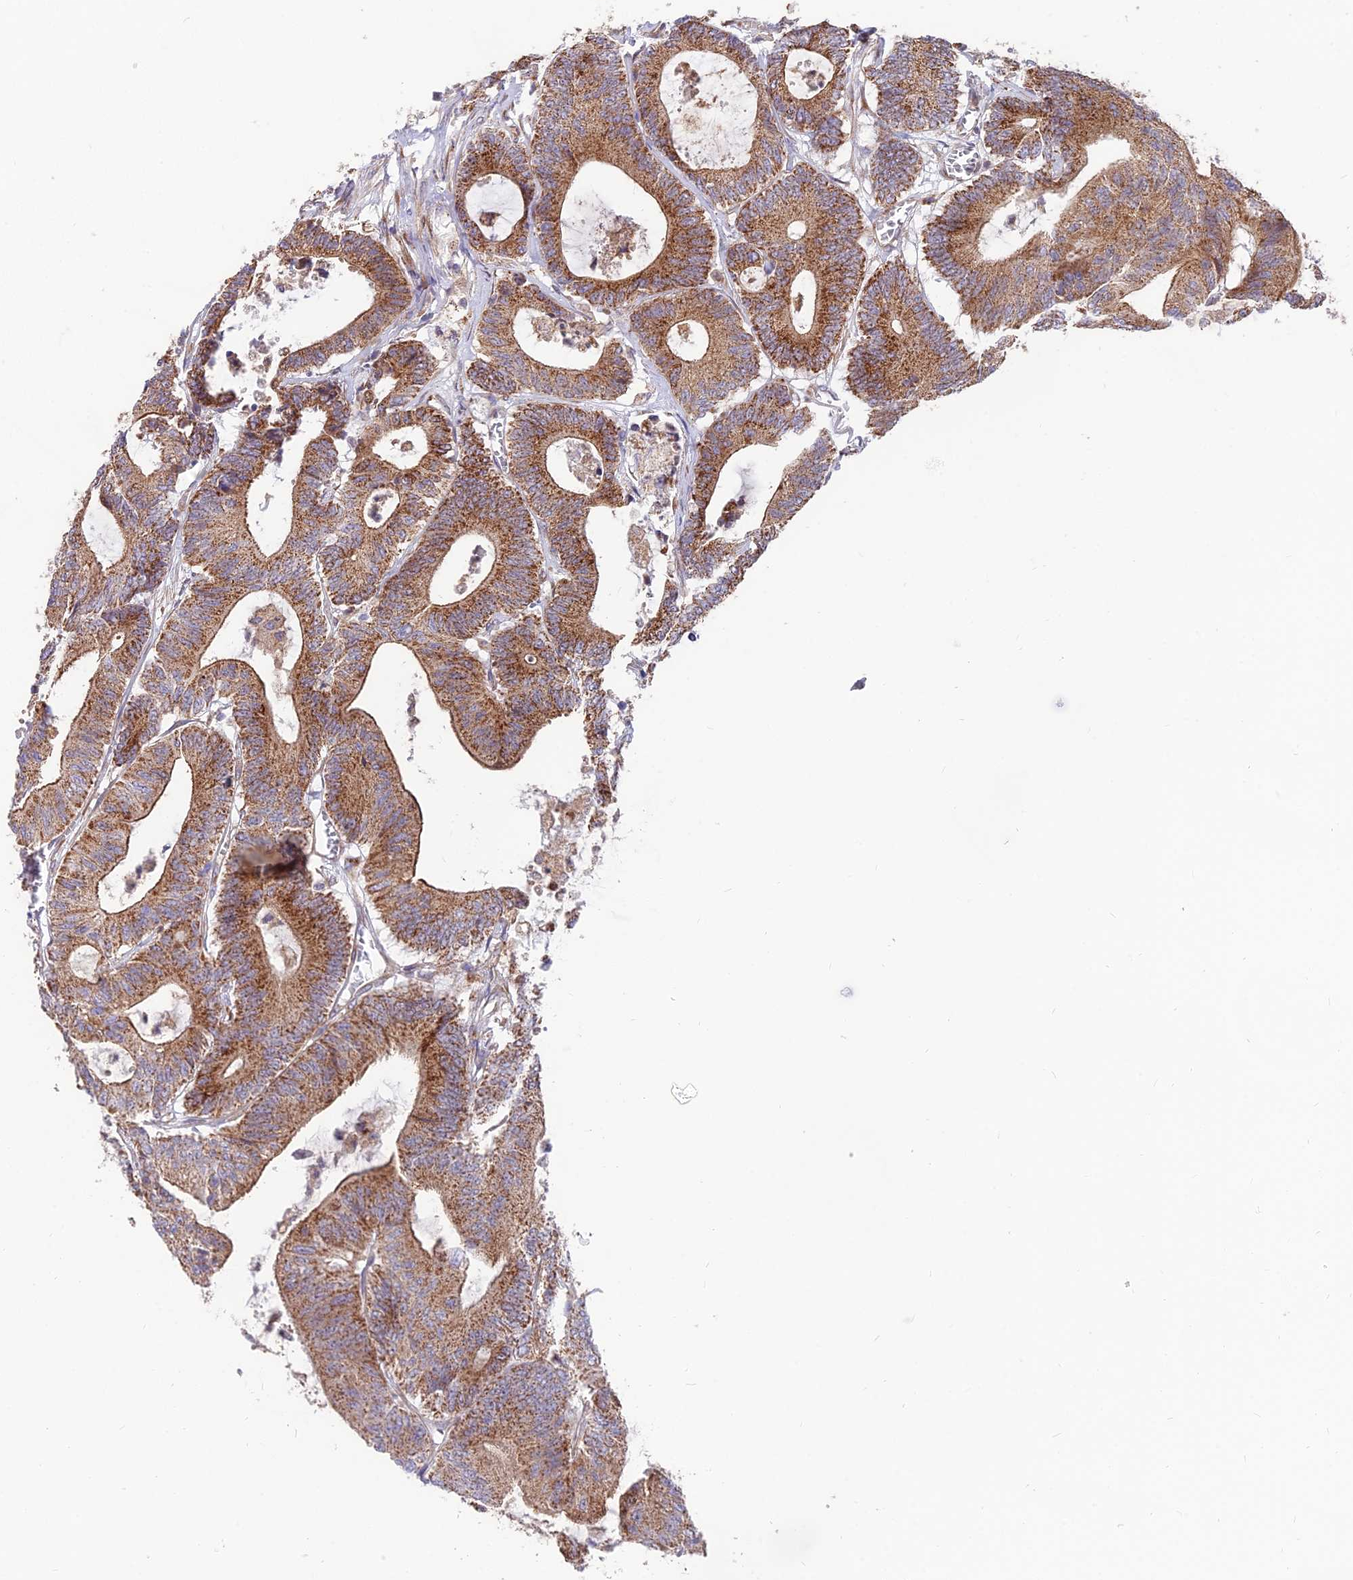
{"staining": {"intensity": "moderate", "quantity": ">75%", "location": "cytoplasmic/membranous"}, "tissue": "colorectal cancer", "cell_type": "Tumor cells", "image_type": "cancer", "snomed": [{"axis": "morphology", "description": "Adenocarcinoma, NOS"}, {"axis": "topography", "description": "Colon"}], "caption": "Immunohistochemistry image of adenocarcinoma (colorectal) stained for a protein (brown), which exhibits medium levels of moderate cytoplasmic/membranous positivity in approximately >75% of tumor cells.", "gene": "TBC1D20", "patient": {"sex": "female", "age": 84}}